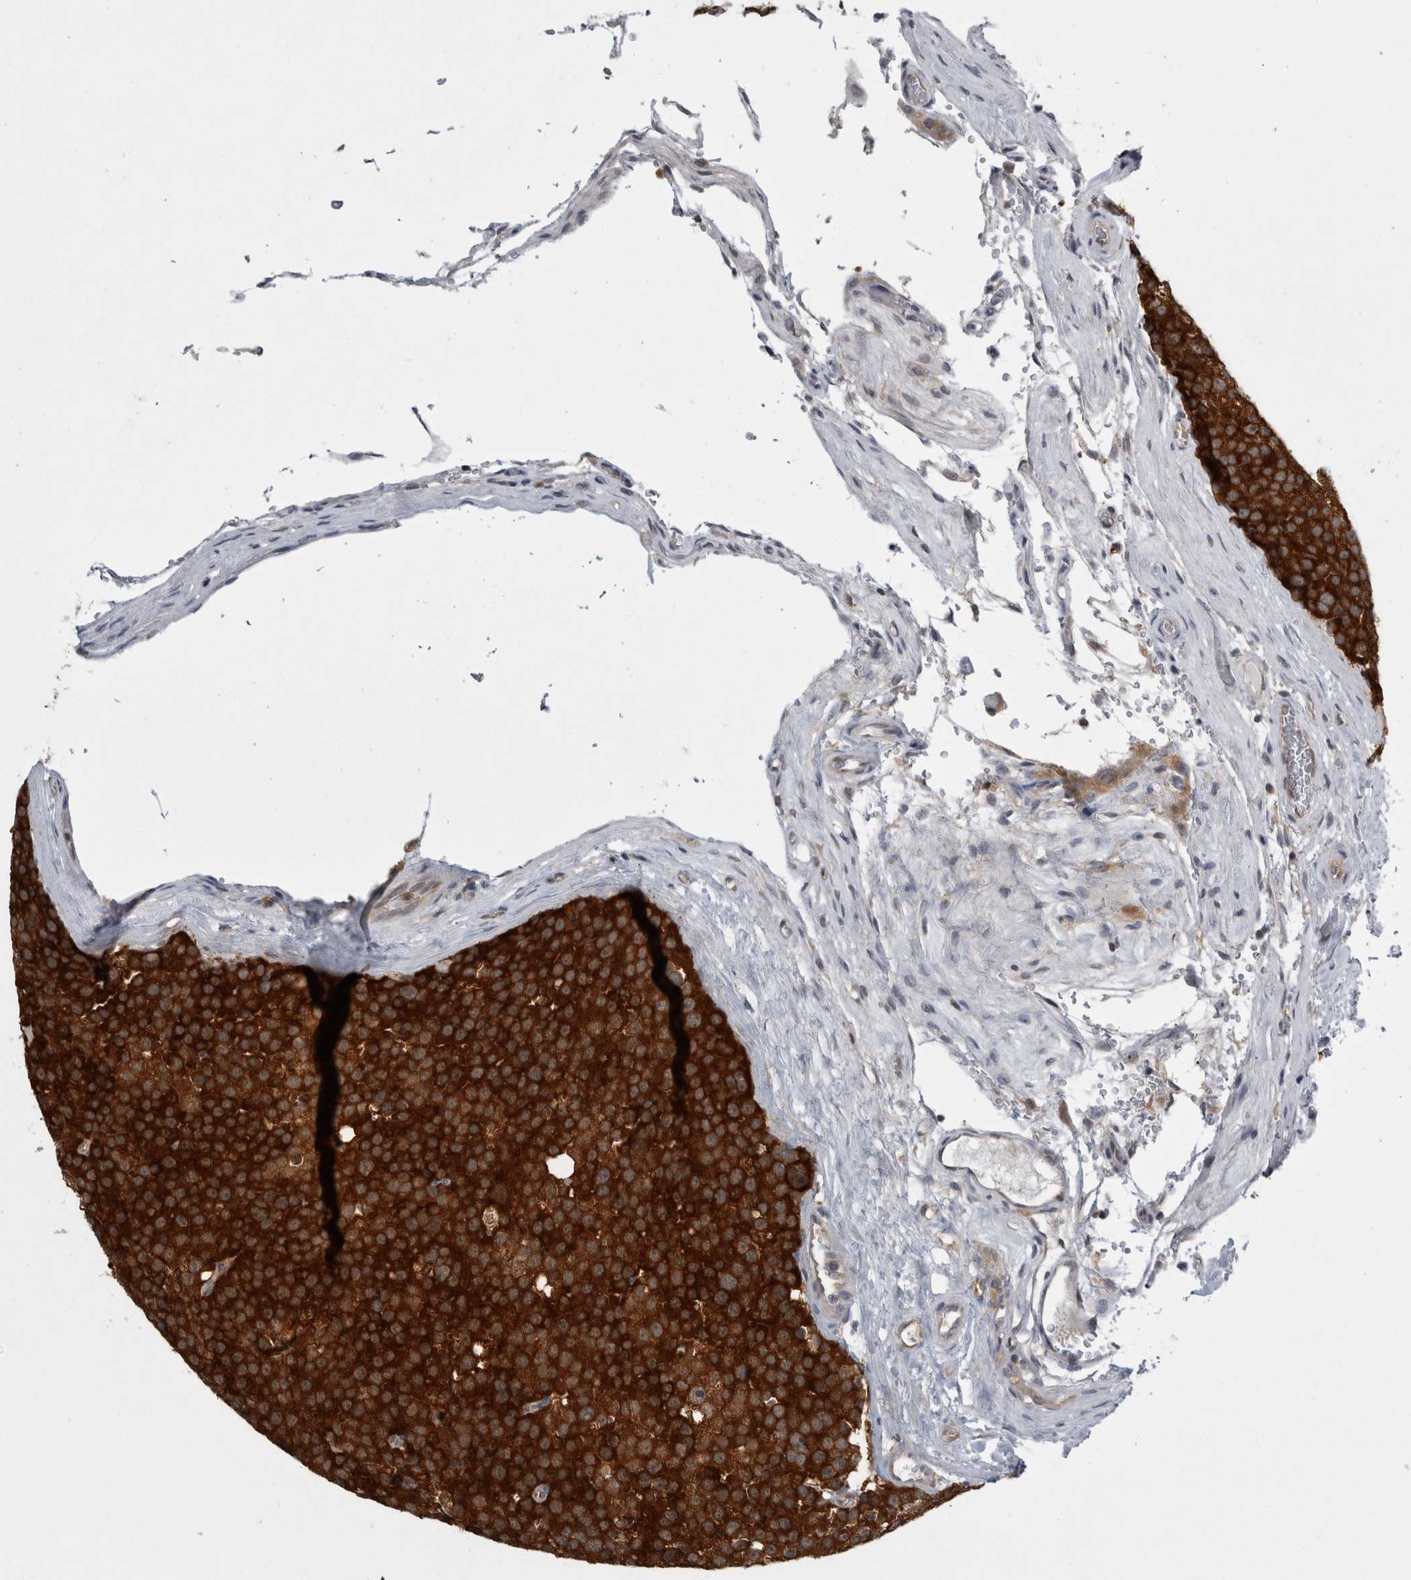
{"staining": {"intensity": "strong", "quantity": ">75%", "location": "cytoplasmic/membranous"}, "tissue": "testis cancer", "cell_type": "Tumor cells", "image_type": "cancer", "snomed": [{"axis": "morphology", "description": "Seminoma, NOS"}, {"axis": "topography", "description": "Testis"}], "caption": "Immunohistochemical staining of human testis cancer (seminoma) displays high levels of strong cytoplasmic/membranous protein positivity in about >75% of tumor cells.", "gene": "CACYBP", "patient": {"sex": "male", "age": 71}}